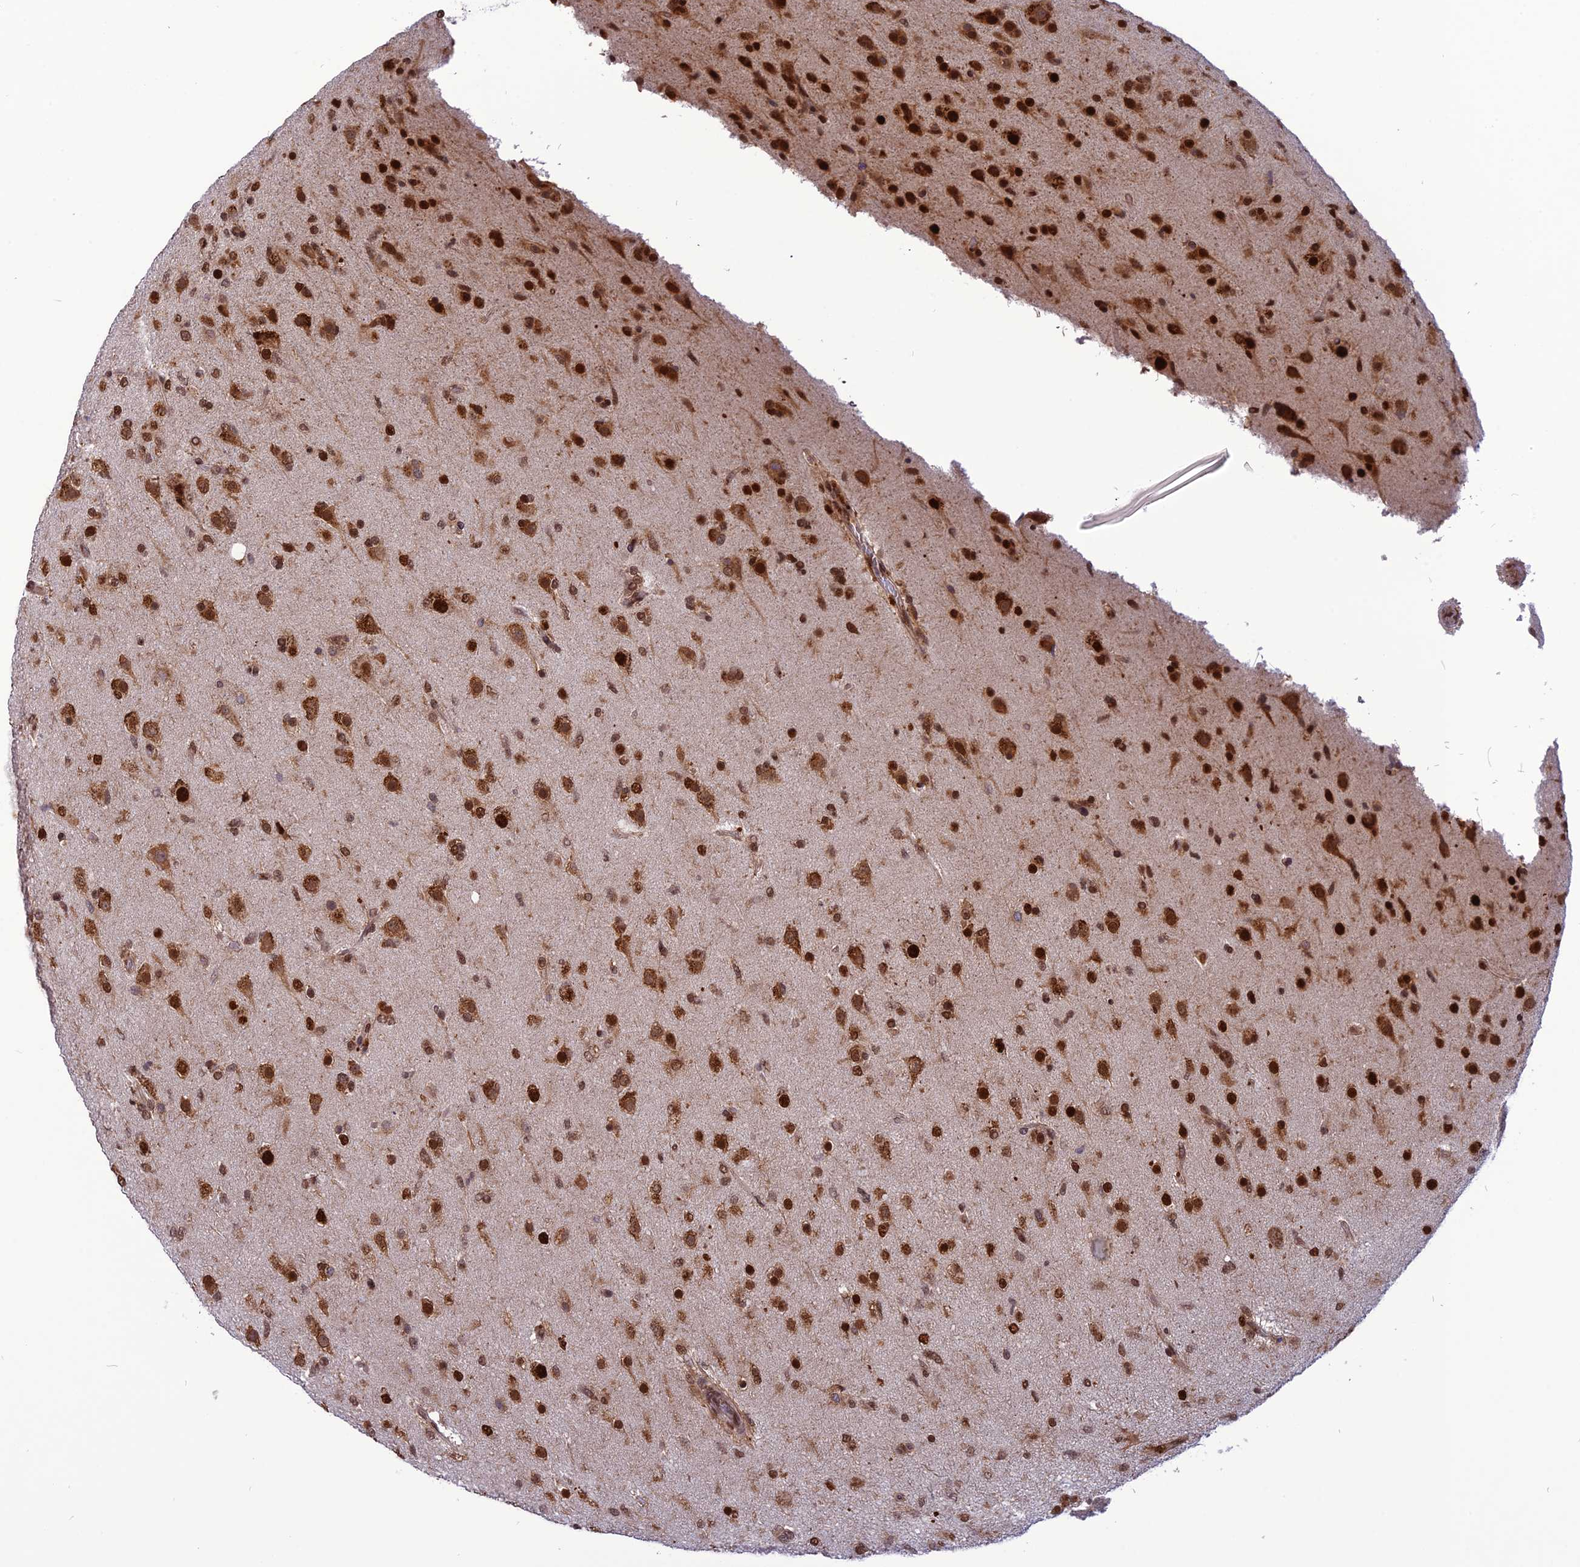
{"staining": {"intensity": "strong", "quantity": ">75%", "location": "cytoplasmic/membranous,nuclear"}, "tissue": "glioma", "cell_type": "Tumor cells", "image_type": "cancer", "snomed": [{"axis": "morphology", "description": "Glioma, malignant, Low grade"}, {"axis": "topography", "description": "Brain"}], "caption": "Brown immunohistochemical staining in malignant glioma (low-grade) reveals strong cytoplasmic/membranous and nuclear expression in approximately >75% of tumor cells.", "gene": "RTRAF", "patient": {"sex": "male", "age": 65}}